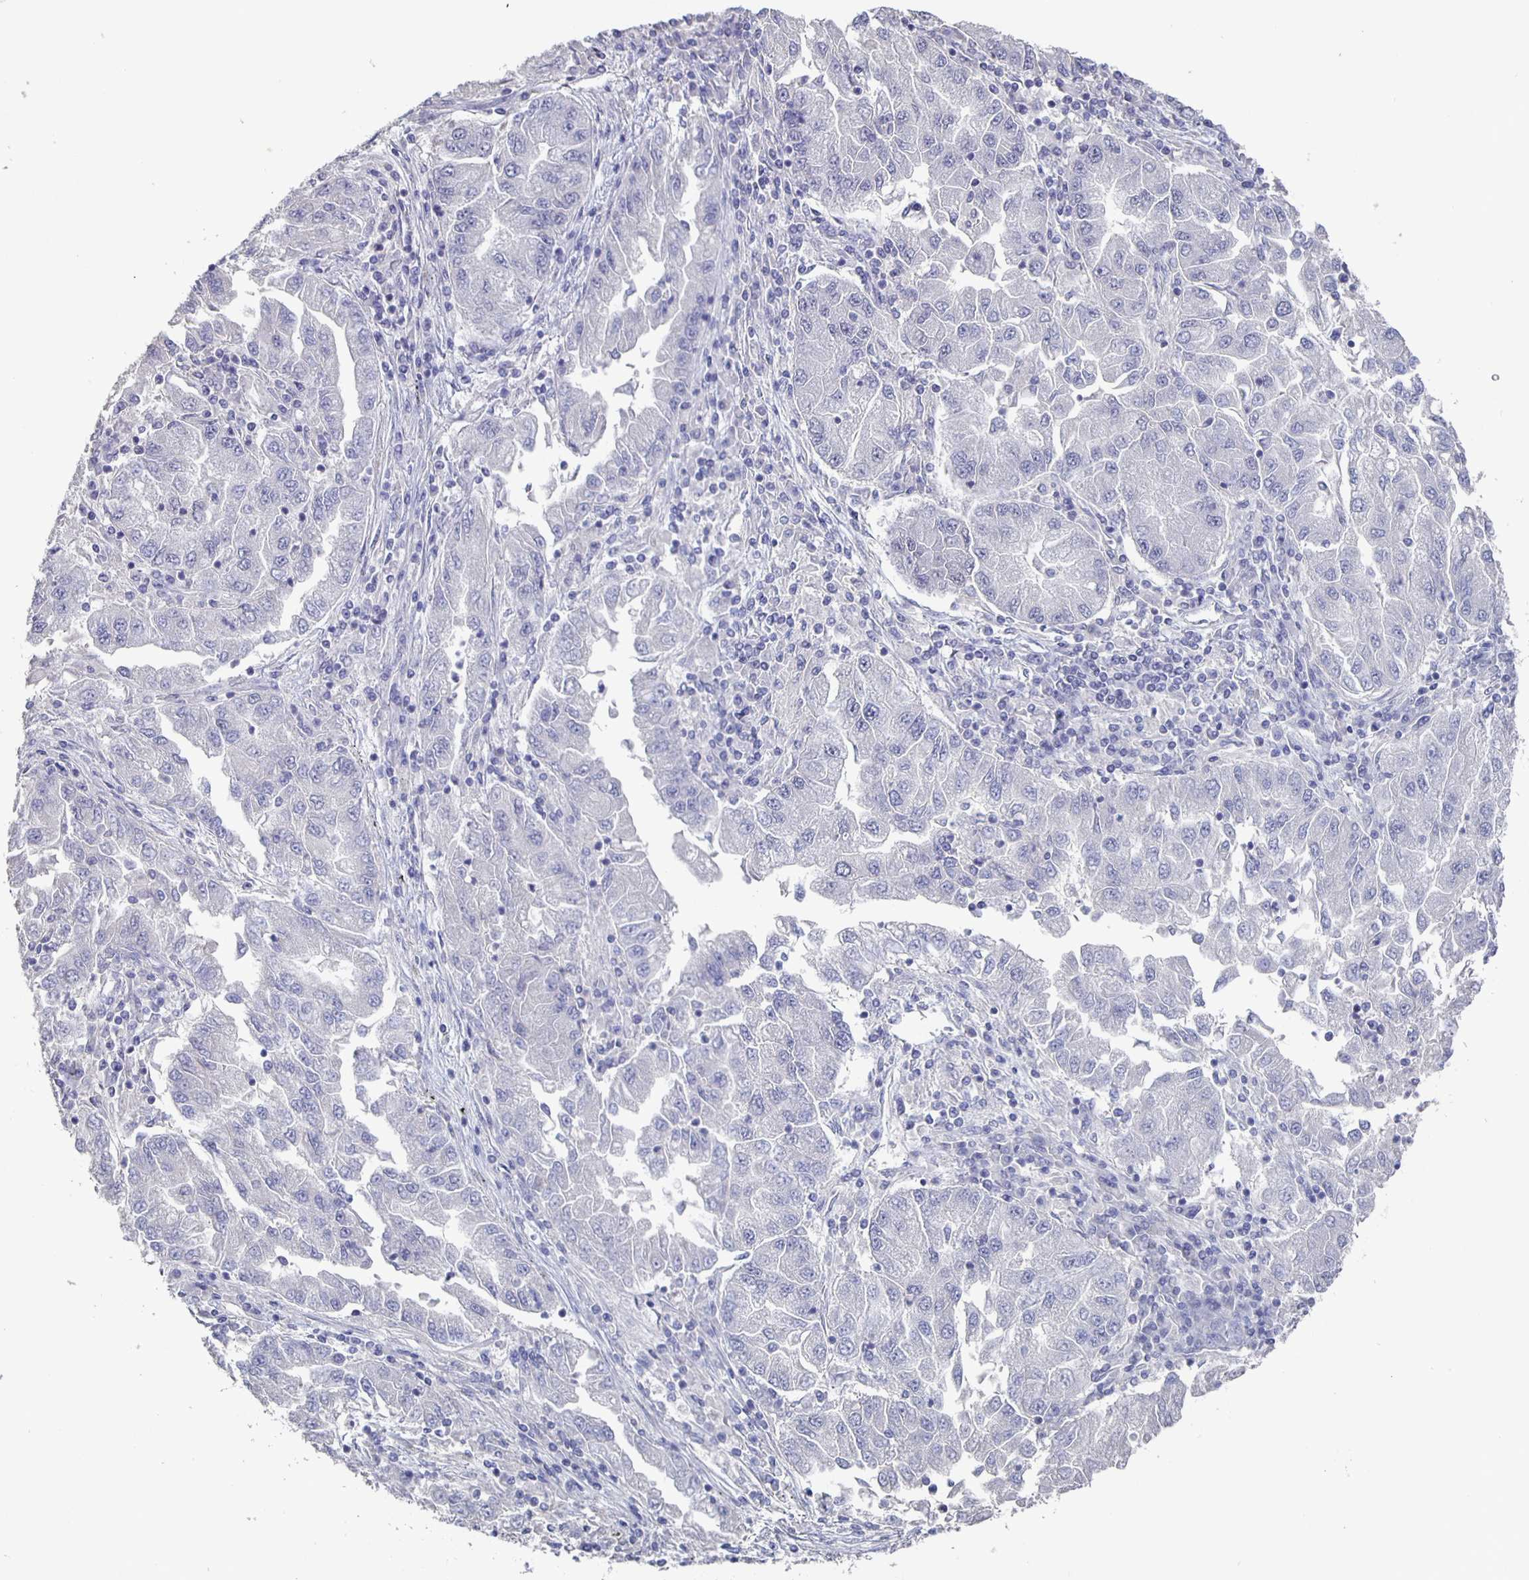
{"staining": {"intensity": "negative", "quantity": "none", "location": "none"}, "tissue": "lung cancer", "cell_type": "Tumor cells", "image_type": "cancer", "snomed": [{"axis": "morphology", "description": "Adenocarcinoma, NOS"}, {"axis": "morphology", "description": "Adenocarcinoma primary or metastatic"}, {"axis": "topography", "description": "Lung"}], "caption": "Lung adenocarcinoma primary or metastatic was stained to show a protein in brown. There is no significant positivity in tumor cells. (DAB (3,3'-diaminobenzidine) immunohistochemistry, high magnification).", "gene": "CACNA2D2", "patient": {"sex": "male", "age": 74}}